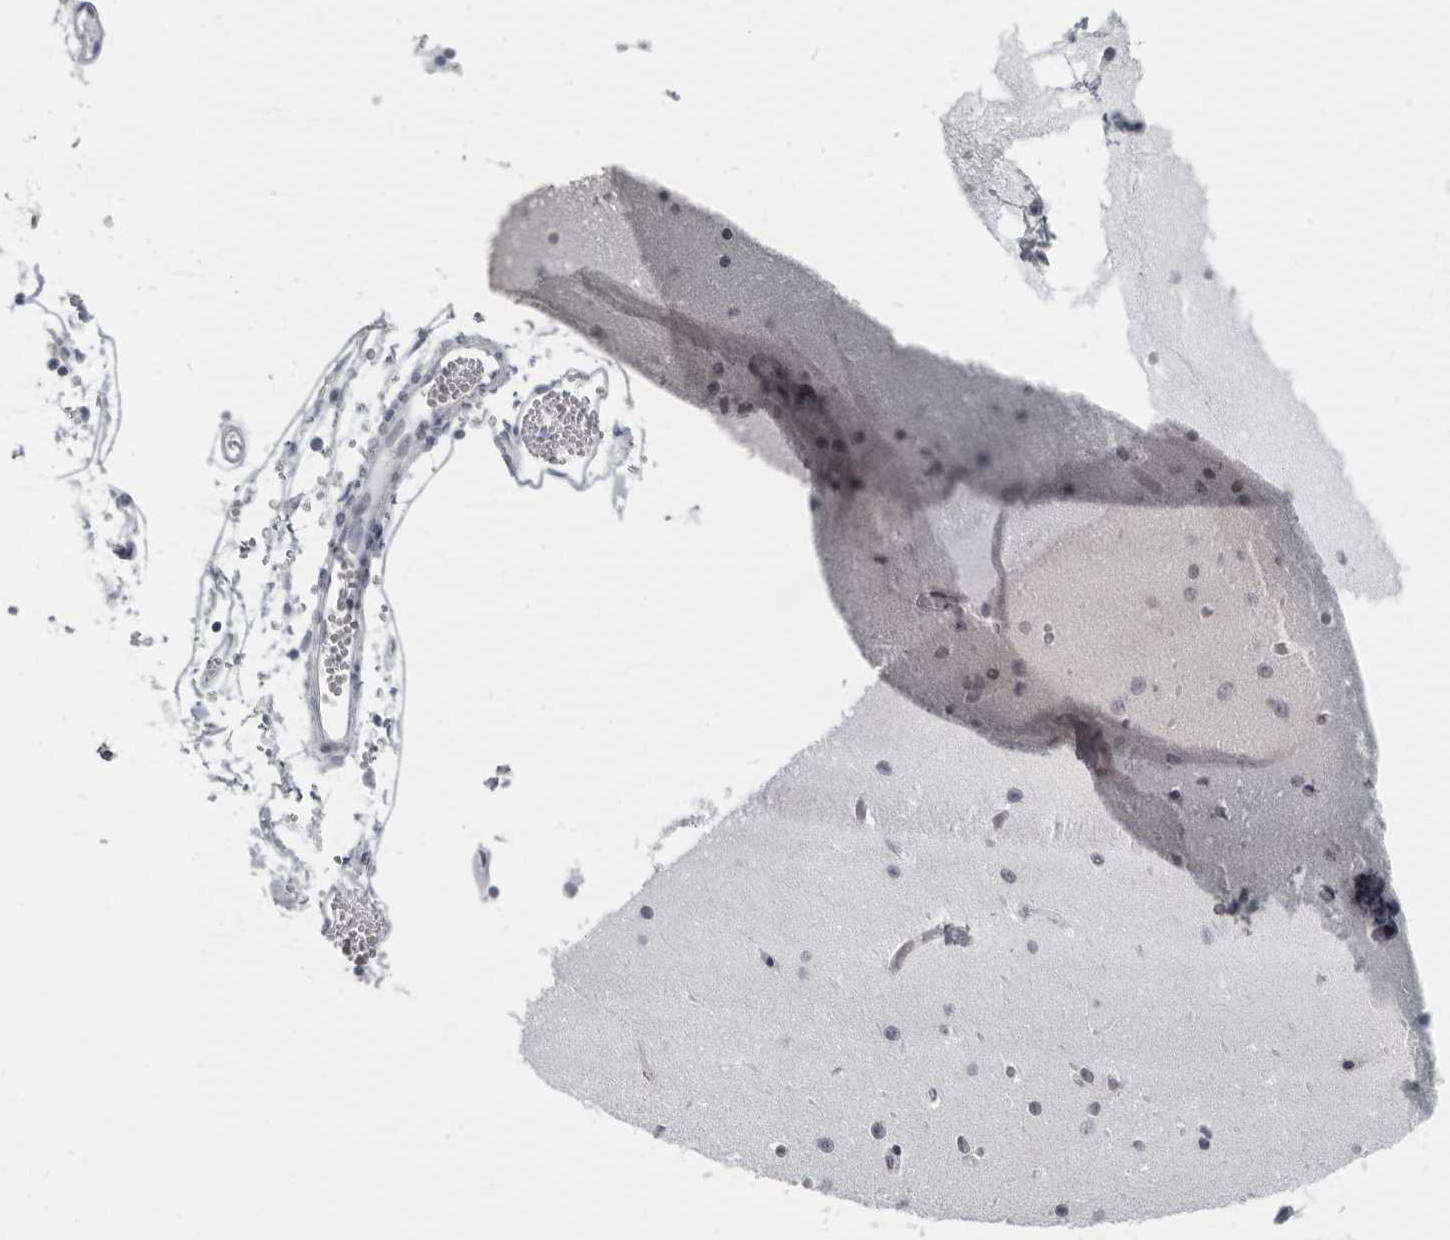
{"staining": {"intensity": "negative", "quantity": "none", "location": "none"}, "tissue": "cerebellum", "cell_type": "Cells in granular layer", "image_type": "normal", "snomed": [{"axis": "morphology", "description": "Normal tissue, NOS"}, {"axis": "topography", "description": "Cerebellum"}], "caption": "An immunohistochemistry (IHC) photomicrograph of benign cerebellum is shown. There is no staining in cells in granular layer of cerebellum.", "gene": "LZIC", "patient": {"sex": "male", "age": 37}}